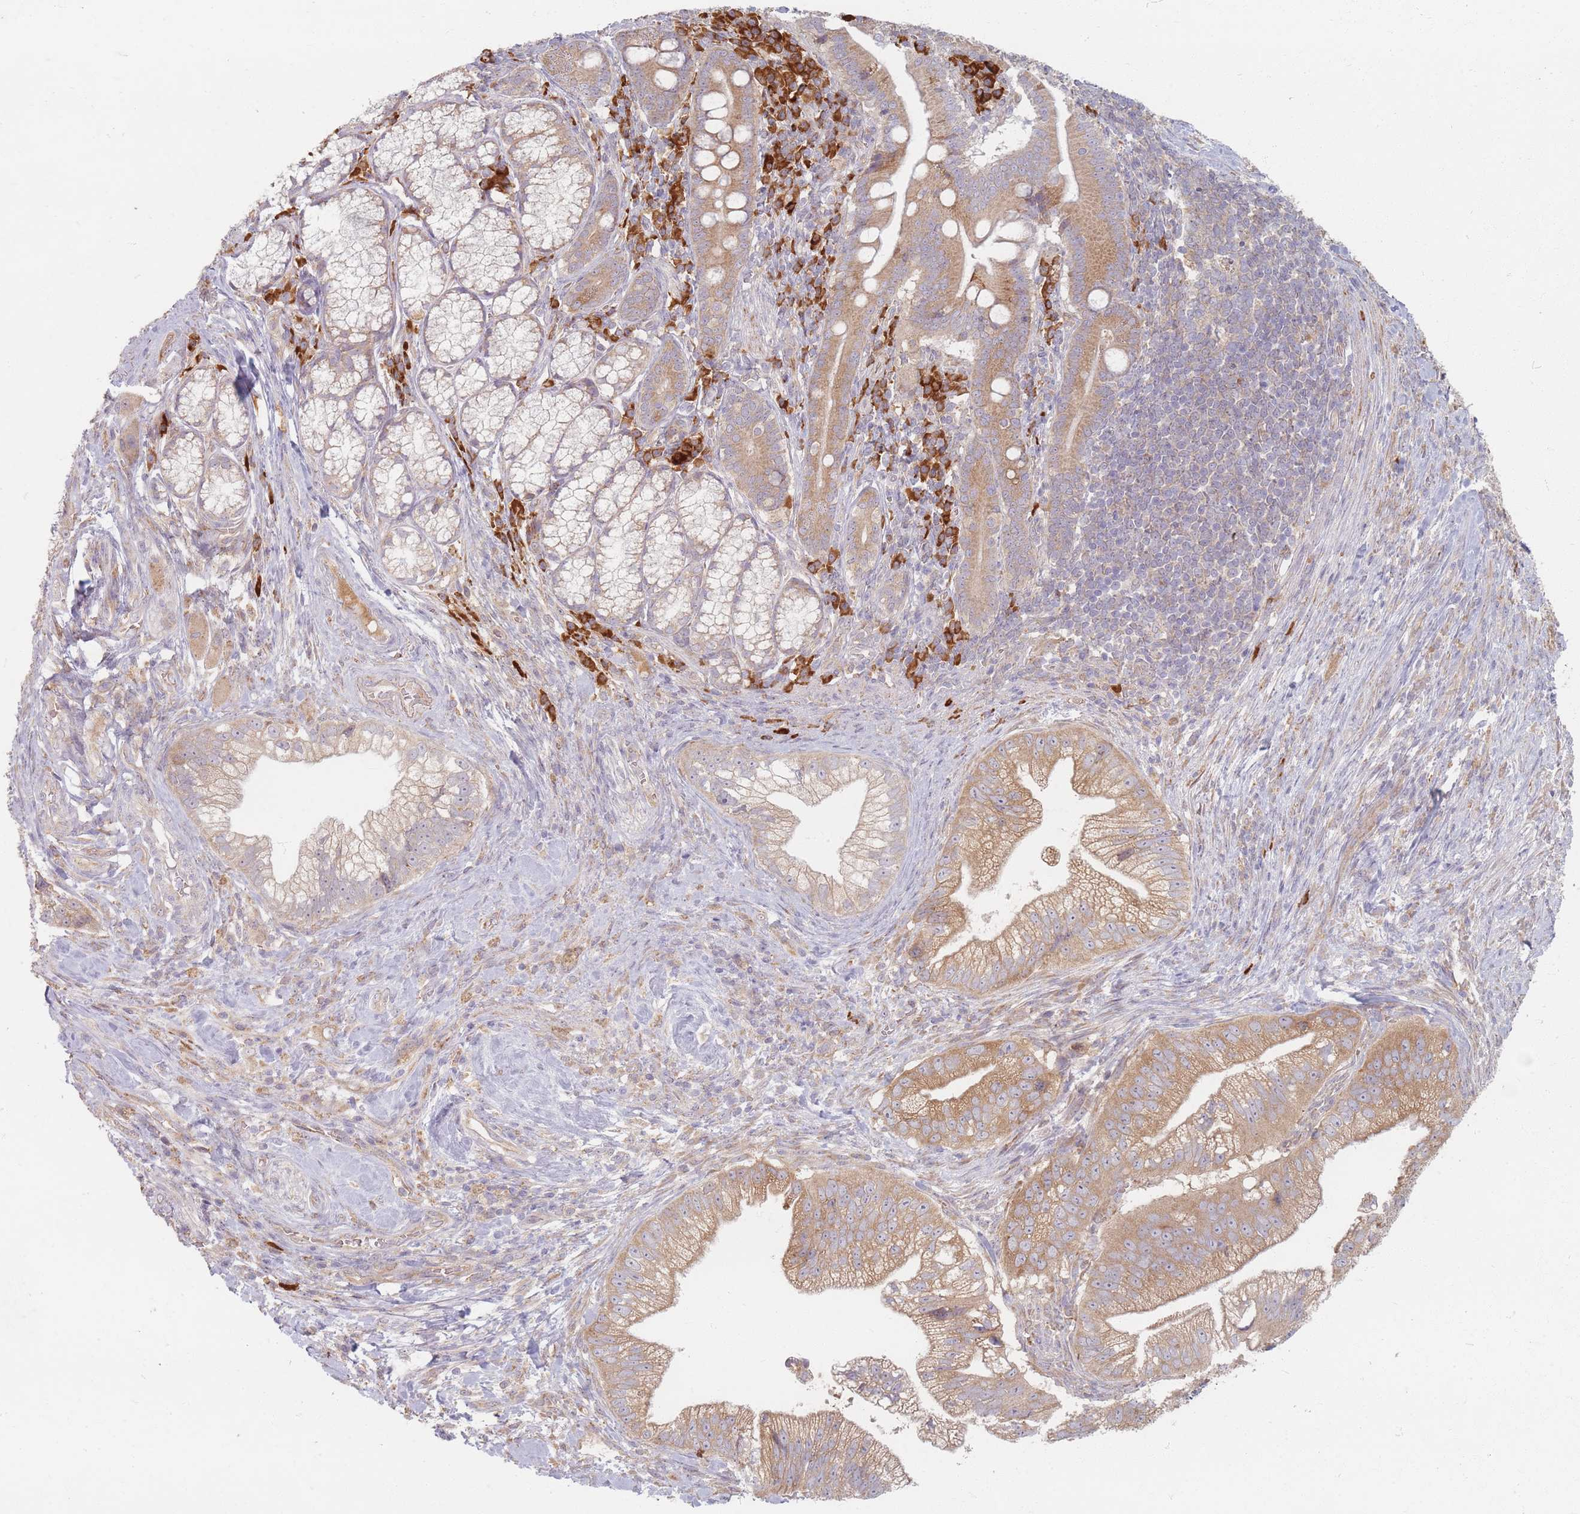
{"staining": {"intensity": "moderate", "quantity": ">75%", "location": "cytoplasmic/membranous"}, "tissue": "pancreatic cancer", "cell_type": "Tumor cells", "image_type": "cancer", "snomed": [{"axis": "morphology", "description": "Adenocarcinoma, NOS"}, {"axis": "topography", "description": "Pancreas"}], "caption": "A brown stain shows moderate cytoplasmic/membranous expression of a protein in human pancreatic cancer tumor cells. Using DAB (brown) and hematoxylin (blue) stains, captured at high magnification using brightfield microscopy.", "gene": "SMIM14", "patient": {"sex": "male", "age": 70}}